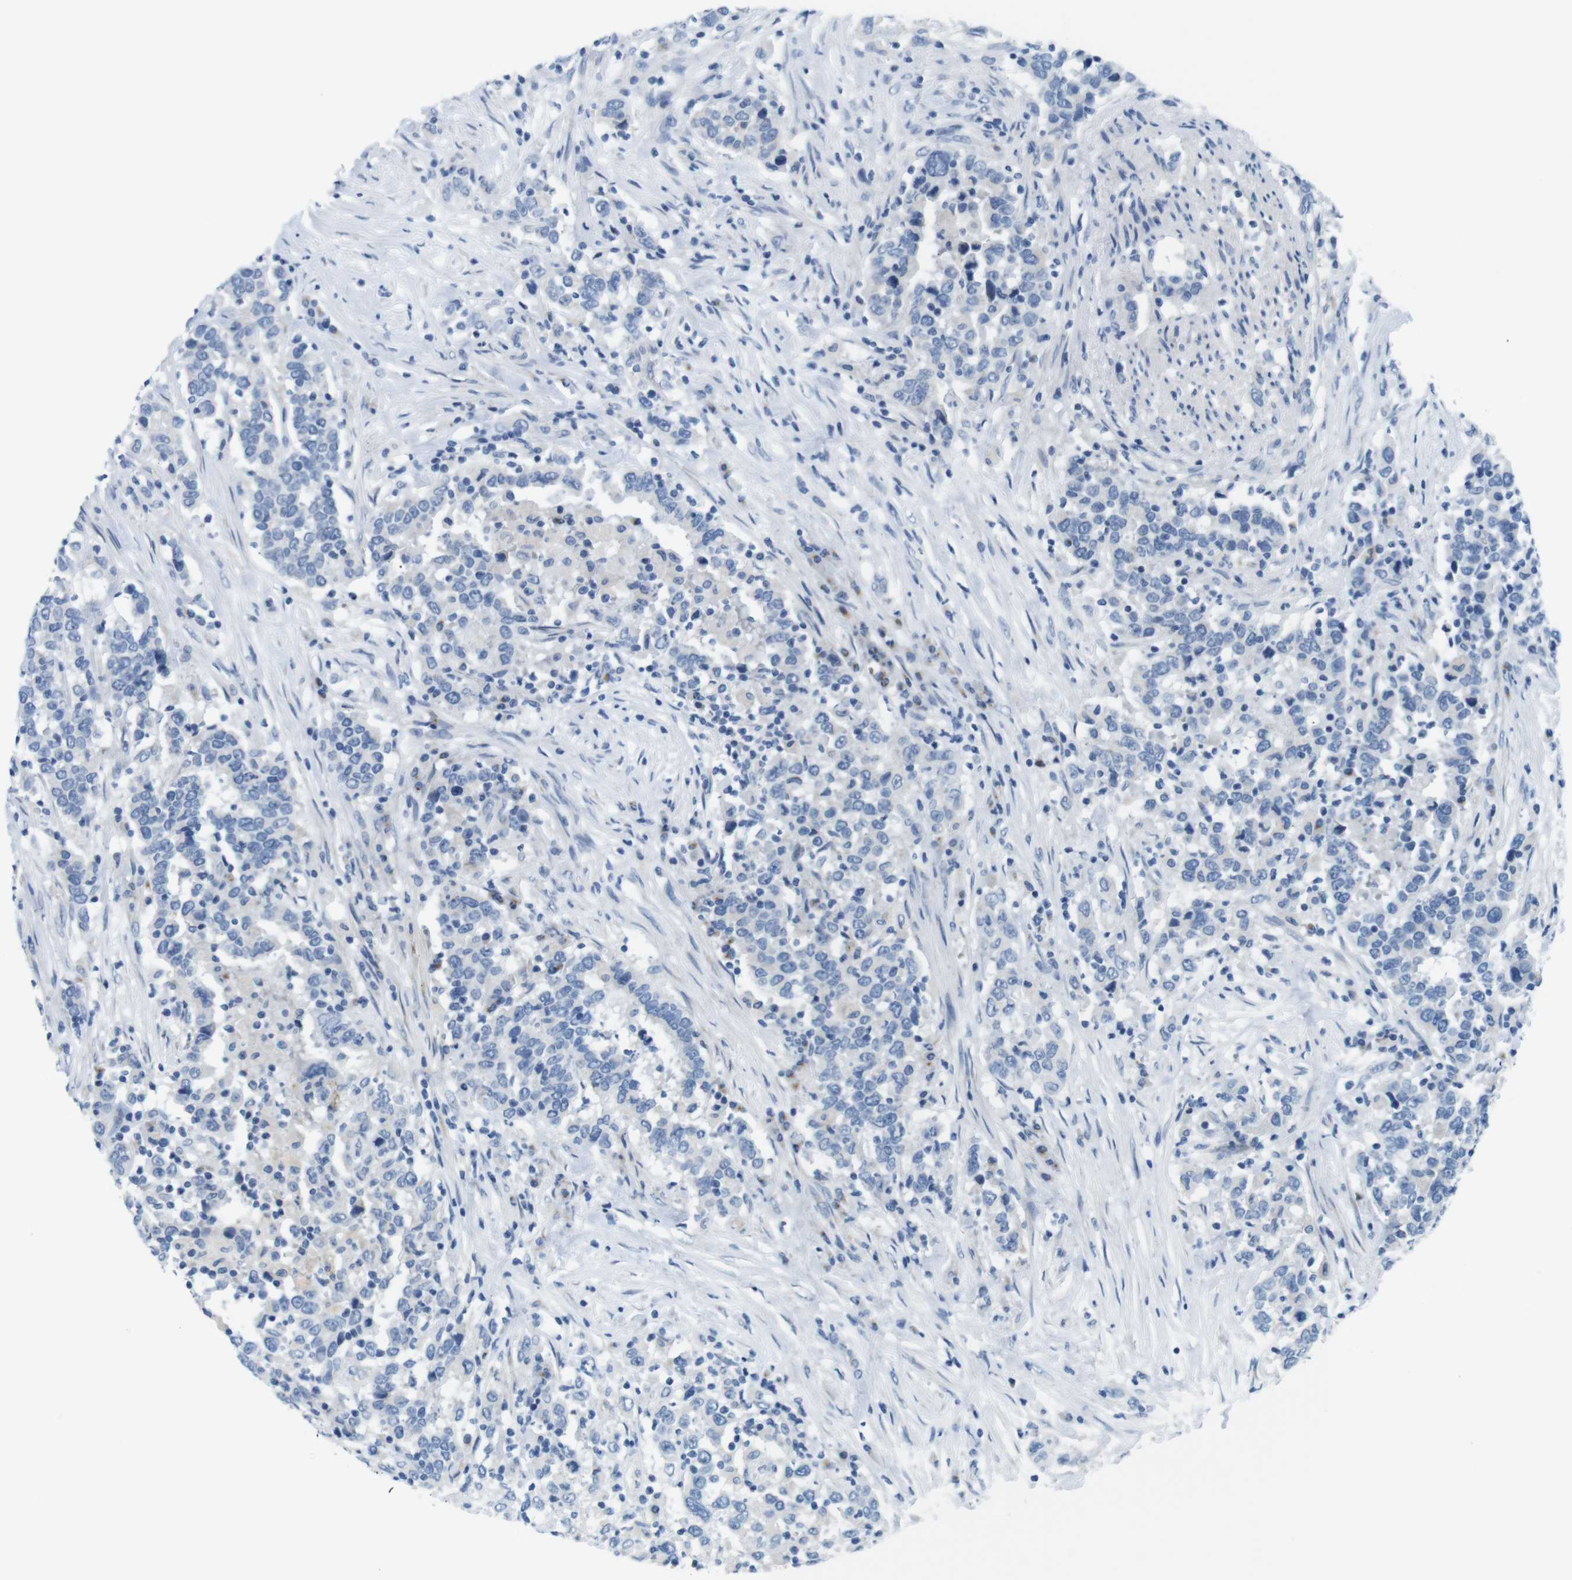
{"staining": {"intensity": "negative", "quantity": "none", "location": "none"}, "tissue": "urothelial cancer", "cell_type": "Tumor cells", "image_type": "cancer", "snomed": [{"axis": "morphology", "description": "Urothelial carcinoma, High grade"}, {"axis": "topography", "description": "Urinary bladder"}], "caption": "Tumor cells show no significant positivity in high-grade urothelial carcinoma.", "gene": "GOLGA2", "patient": {"sex": "male", "age": 61}}